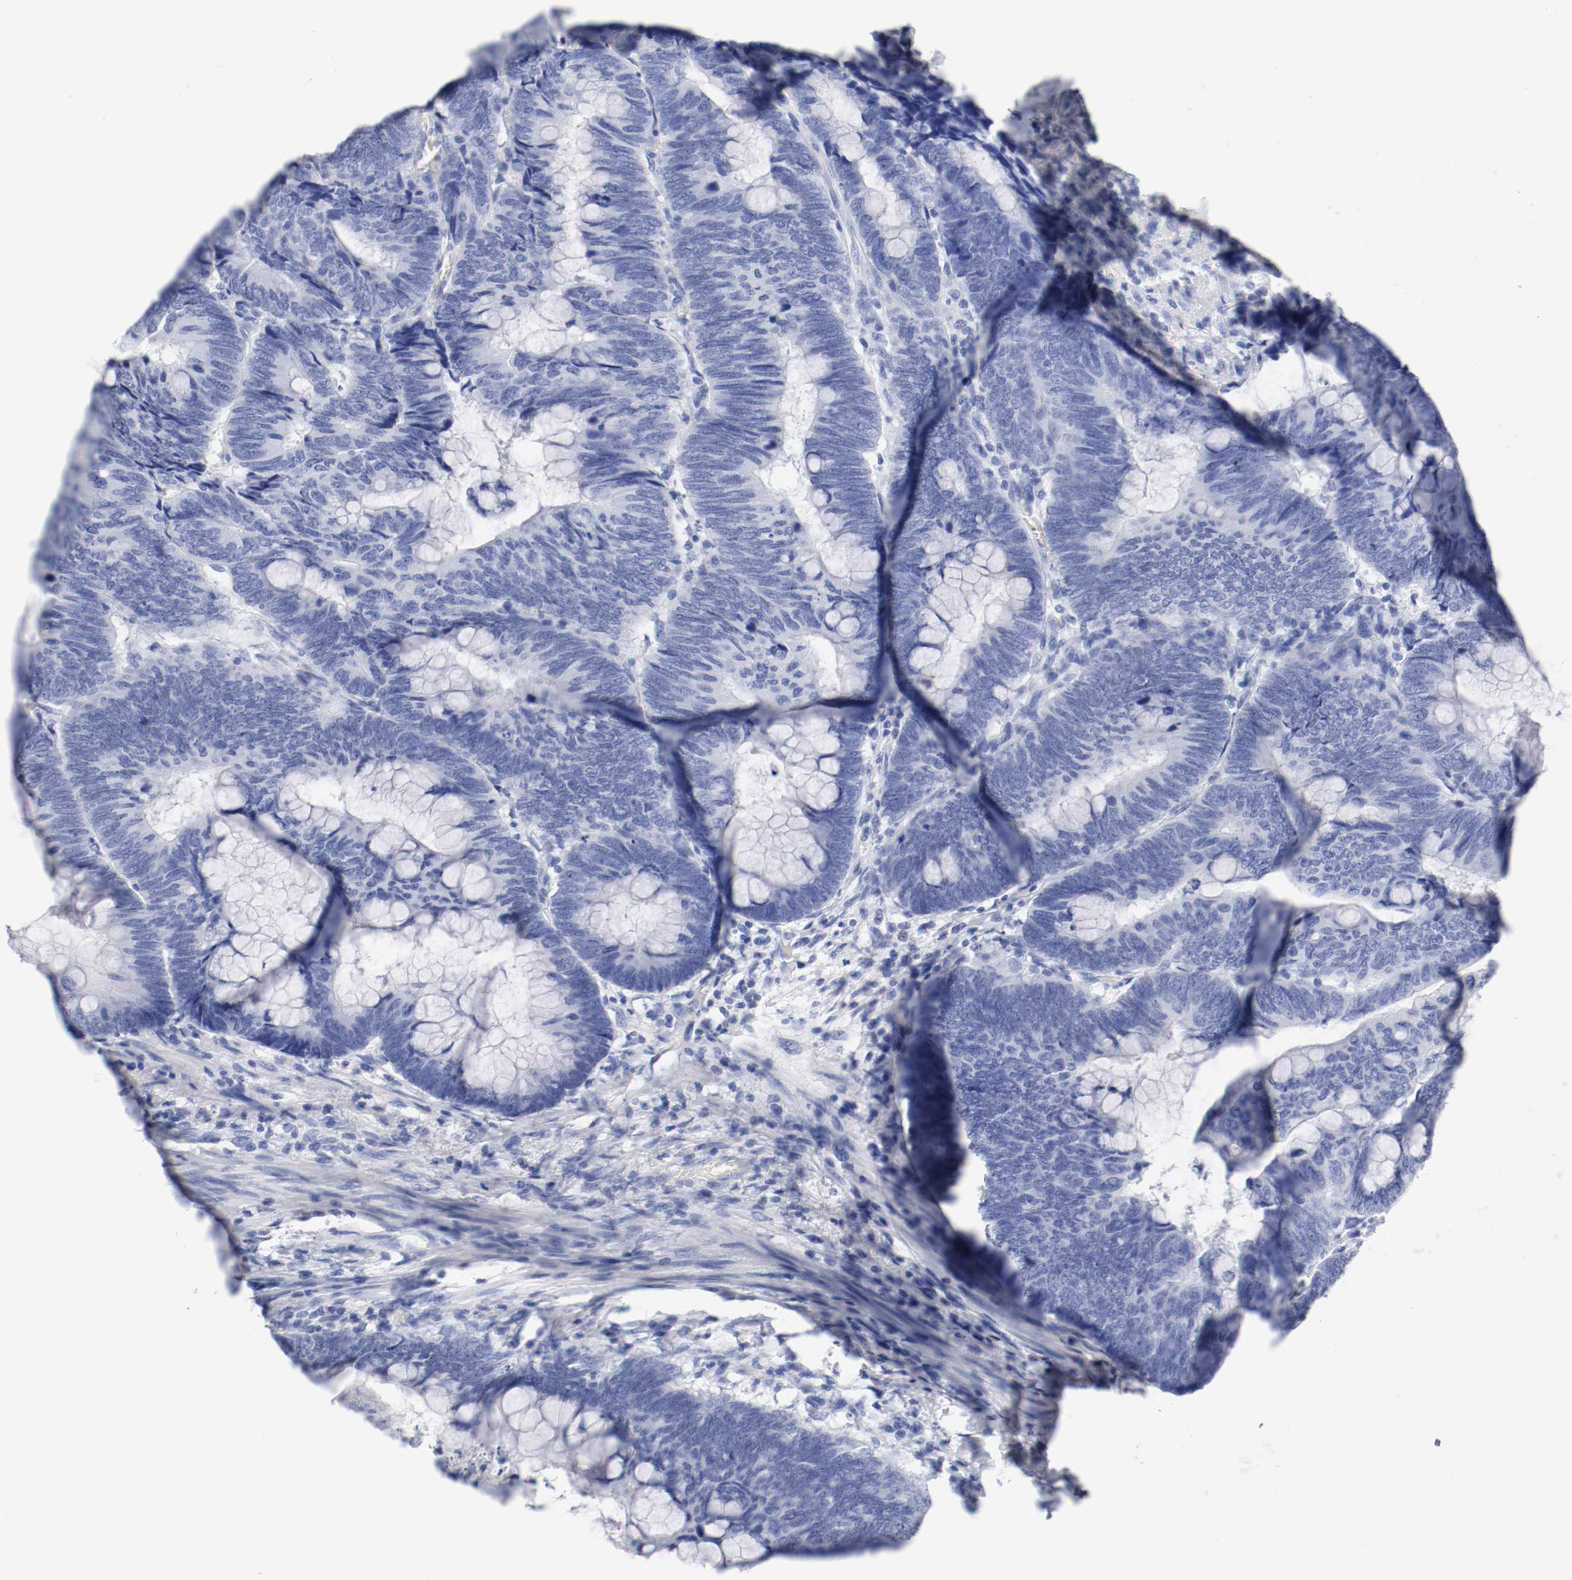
{"staining": {"intensity": "negative", "quantity": "none", "location": "none"}, "tissue": "colorectal cancer", "cell_type": "Tumor cells", "image_type": "cancer", "snomed": [{"axis": "morphology", "description": "Normal tissue, NOS"}, {"axis": "morphology", "description": "Adenocarcinoma, NOS"}, {"axis": "topography", "description": "Rectum"}, {"axis": "topography", "description": "Peripheral nerve tissue"}], "caption": "Colorectal cancer was stained to show a protein in brown. There is no significant positivity in tumor cells. The staining was performed using DAB to visualize the protein expression in brown, while the nuclei were stained in blue with hematoxylin (Magnification: 20x).", "gene": "GAD1", "patient": {"sex": "male", "age": 92}}